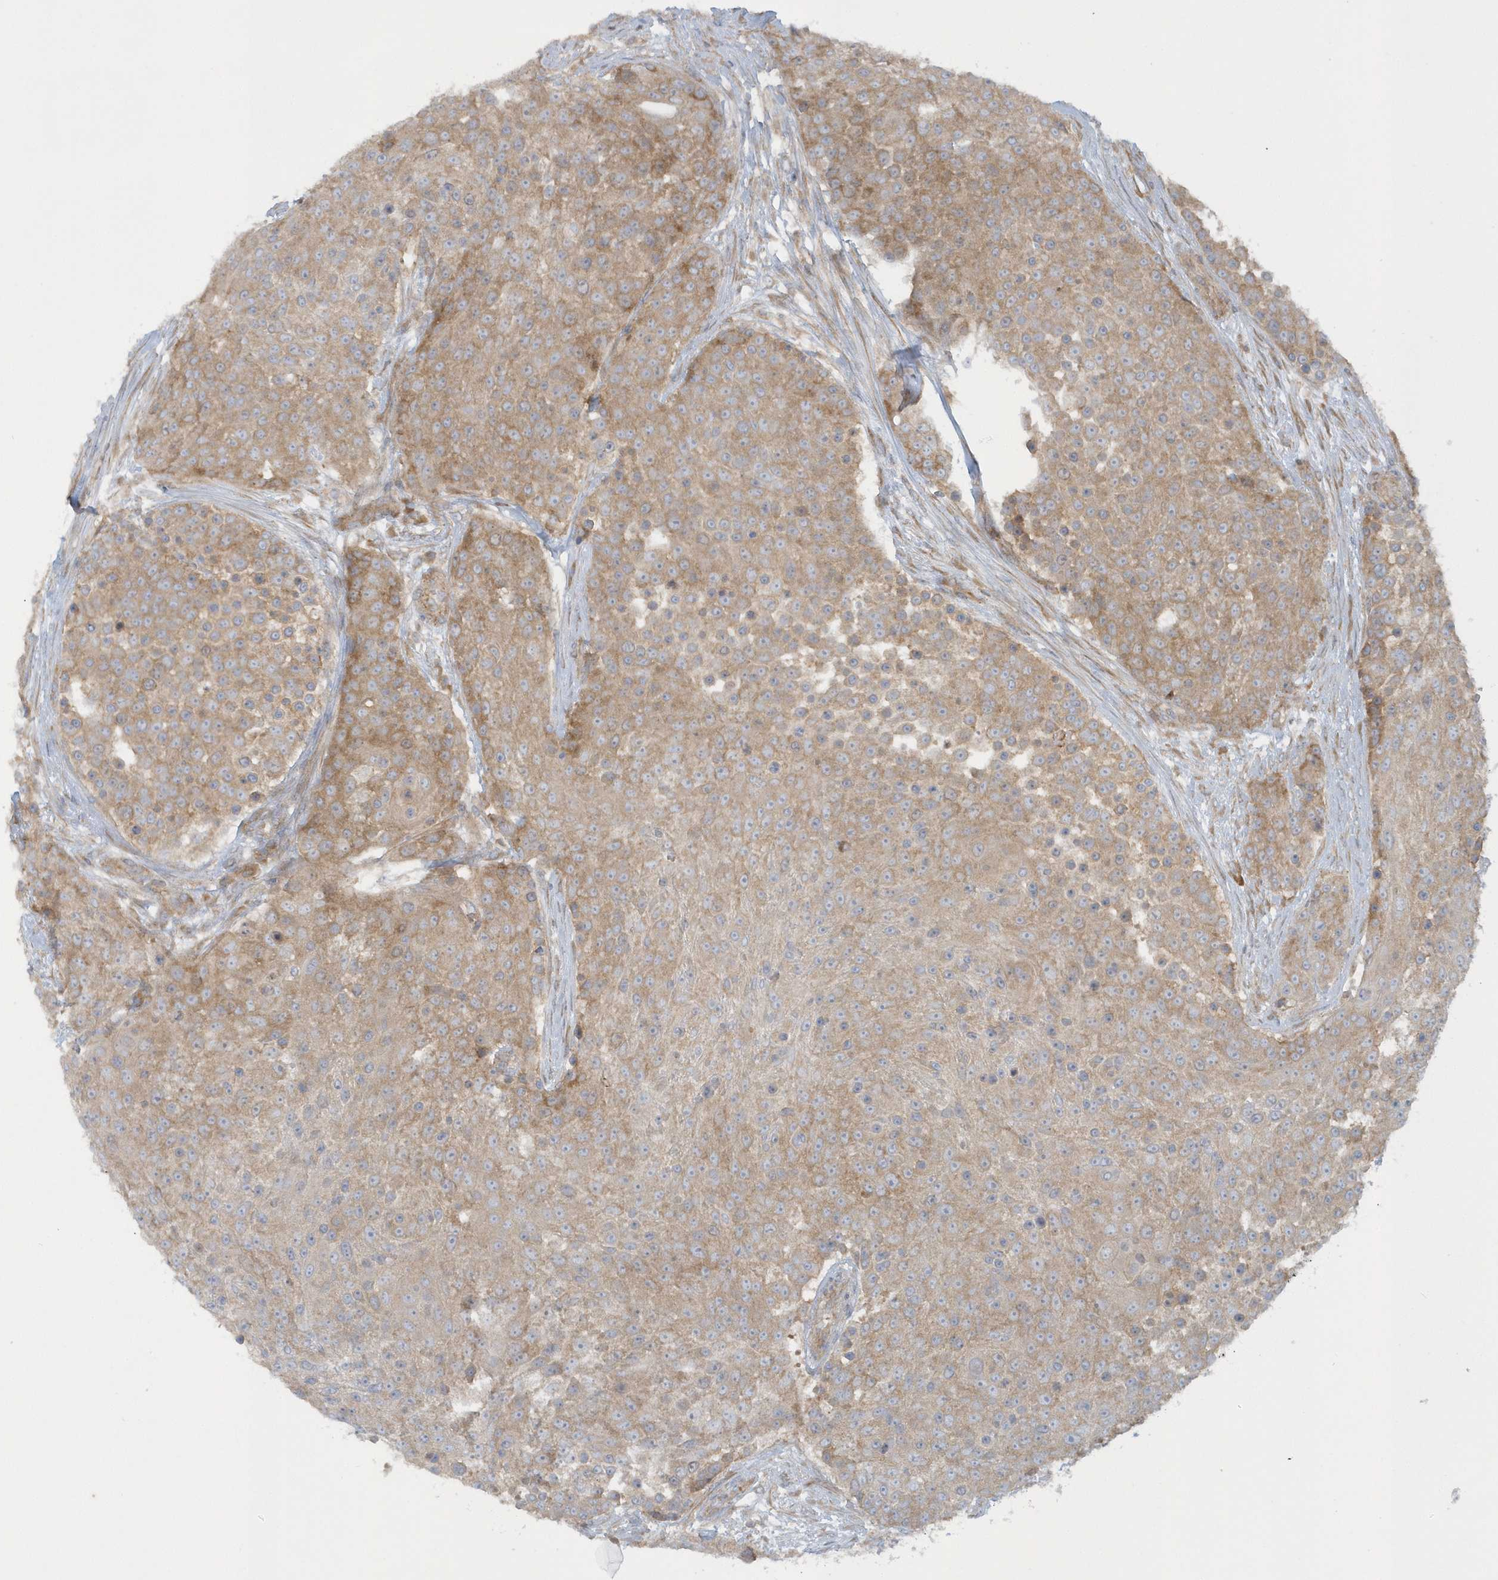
{"staining": {"intensity": "moderate", "quantity": "<25%", "location": "cytoplasmic/membranous"}, "tissue": "urothelial cancer", "cell_type": "Tumor cells", "image_type": "cancer", "snomed": [{"axis": "morphology", "description": "Urothelial carcinoma, High grade"}, {"axis": "topography", "description": "Urinary bladder"}], "caption": "The image reveals a brown stain indicating the presence of a protein in the cytoplasmic/membranous of tumor cells in high-grade urothelial carcinoma.", "gene": "CNOT10", "patient": {"sex": "female", "age": 63}}